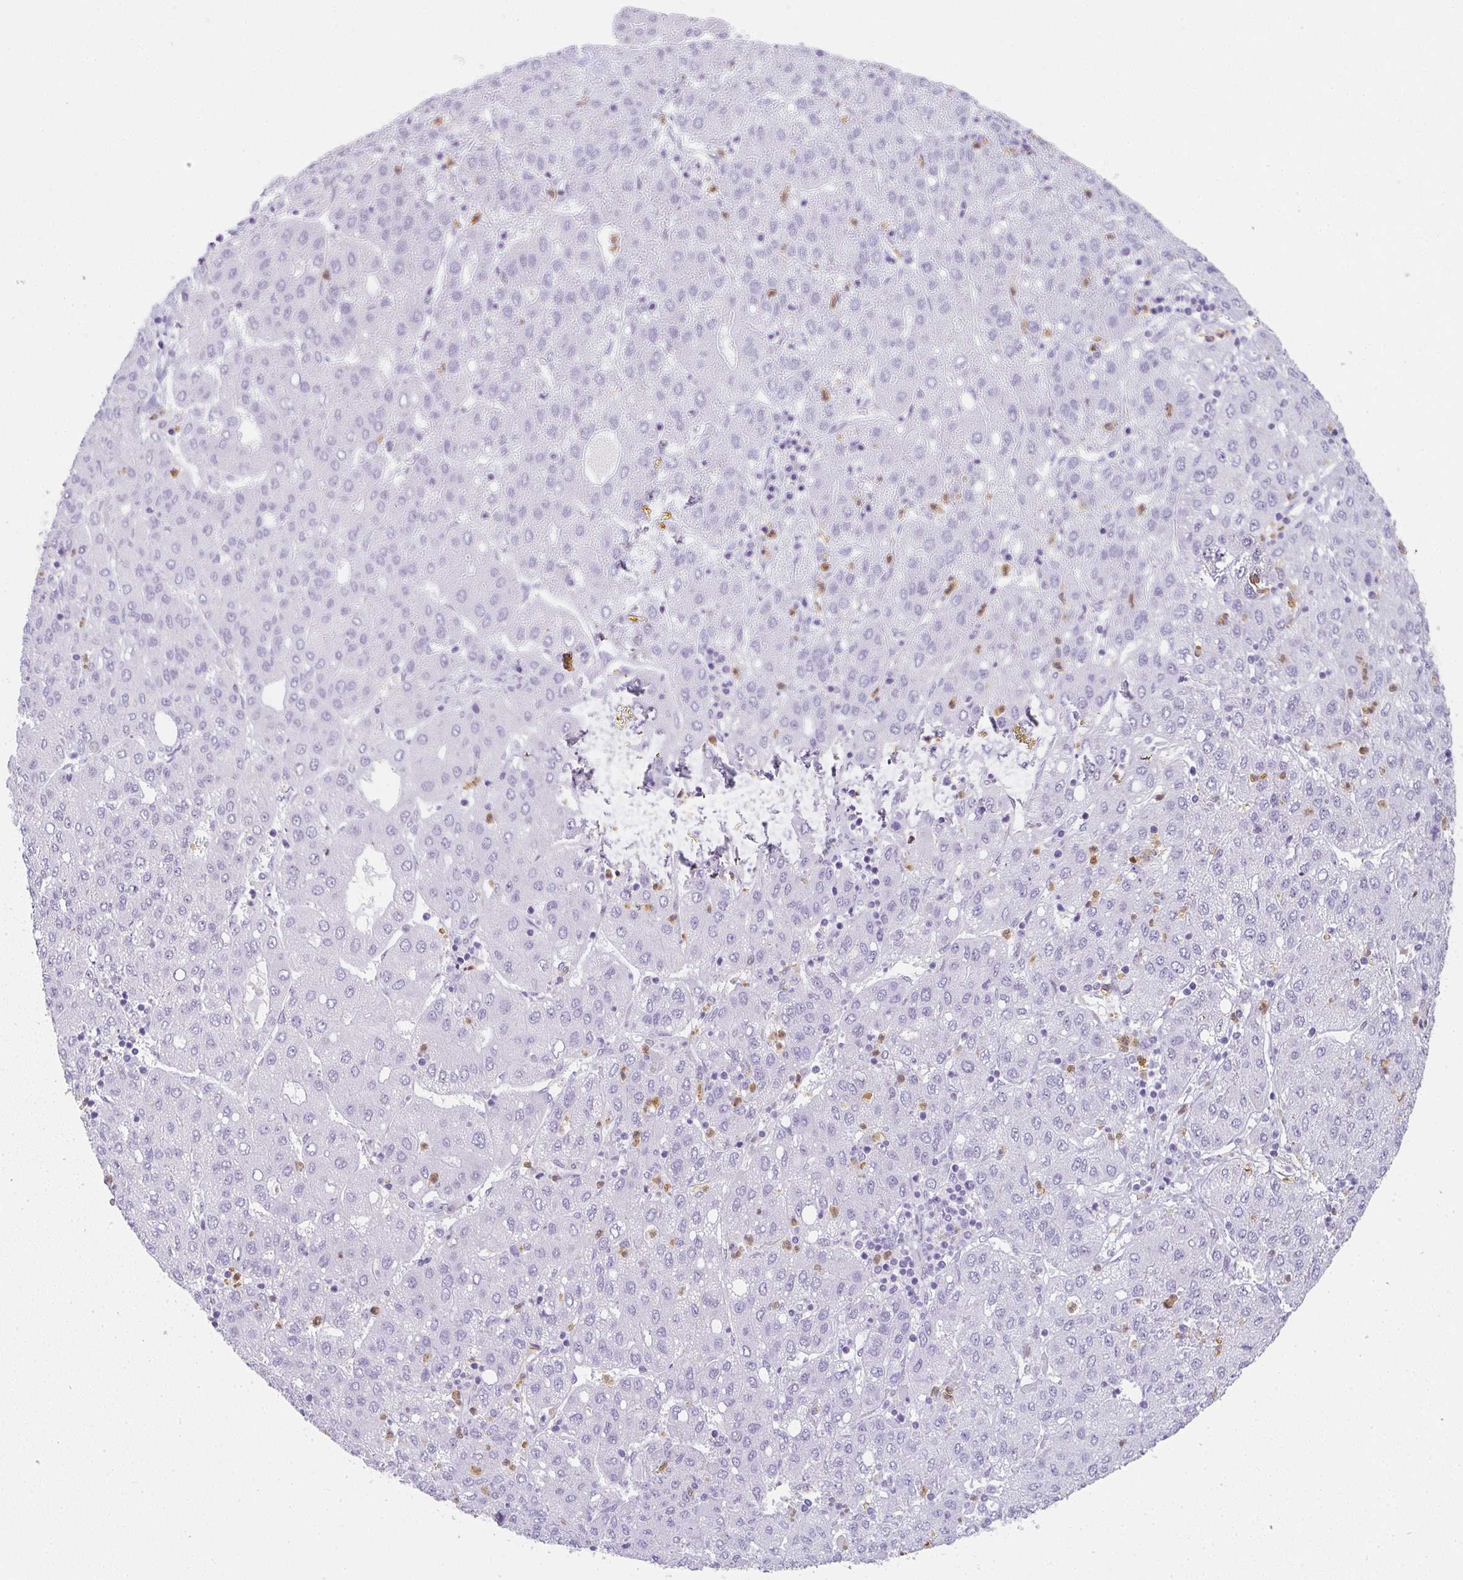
{"staining": {"intensity": "negative", "quantity": "none", "location": "none"}, "tissue": "liver cancer", "cell_type": "Tumor cells", "image_type": "cancer", "snomed": [{"axis": "morphology", "description": "Carcinoma, Hepatocellular, NOS"}, {"axis": "topography", "description": "Liver"}], "caption": "IHC photomicrograph of neoplastic tissue: hepatocellular carcinoma (liver) stained with DAB shows no significant protein expression in tumor cells.", "gene": "HK3", "patient": {"sex": "male", "age": 65}}